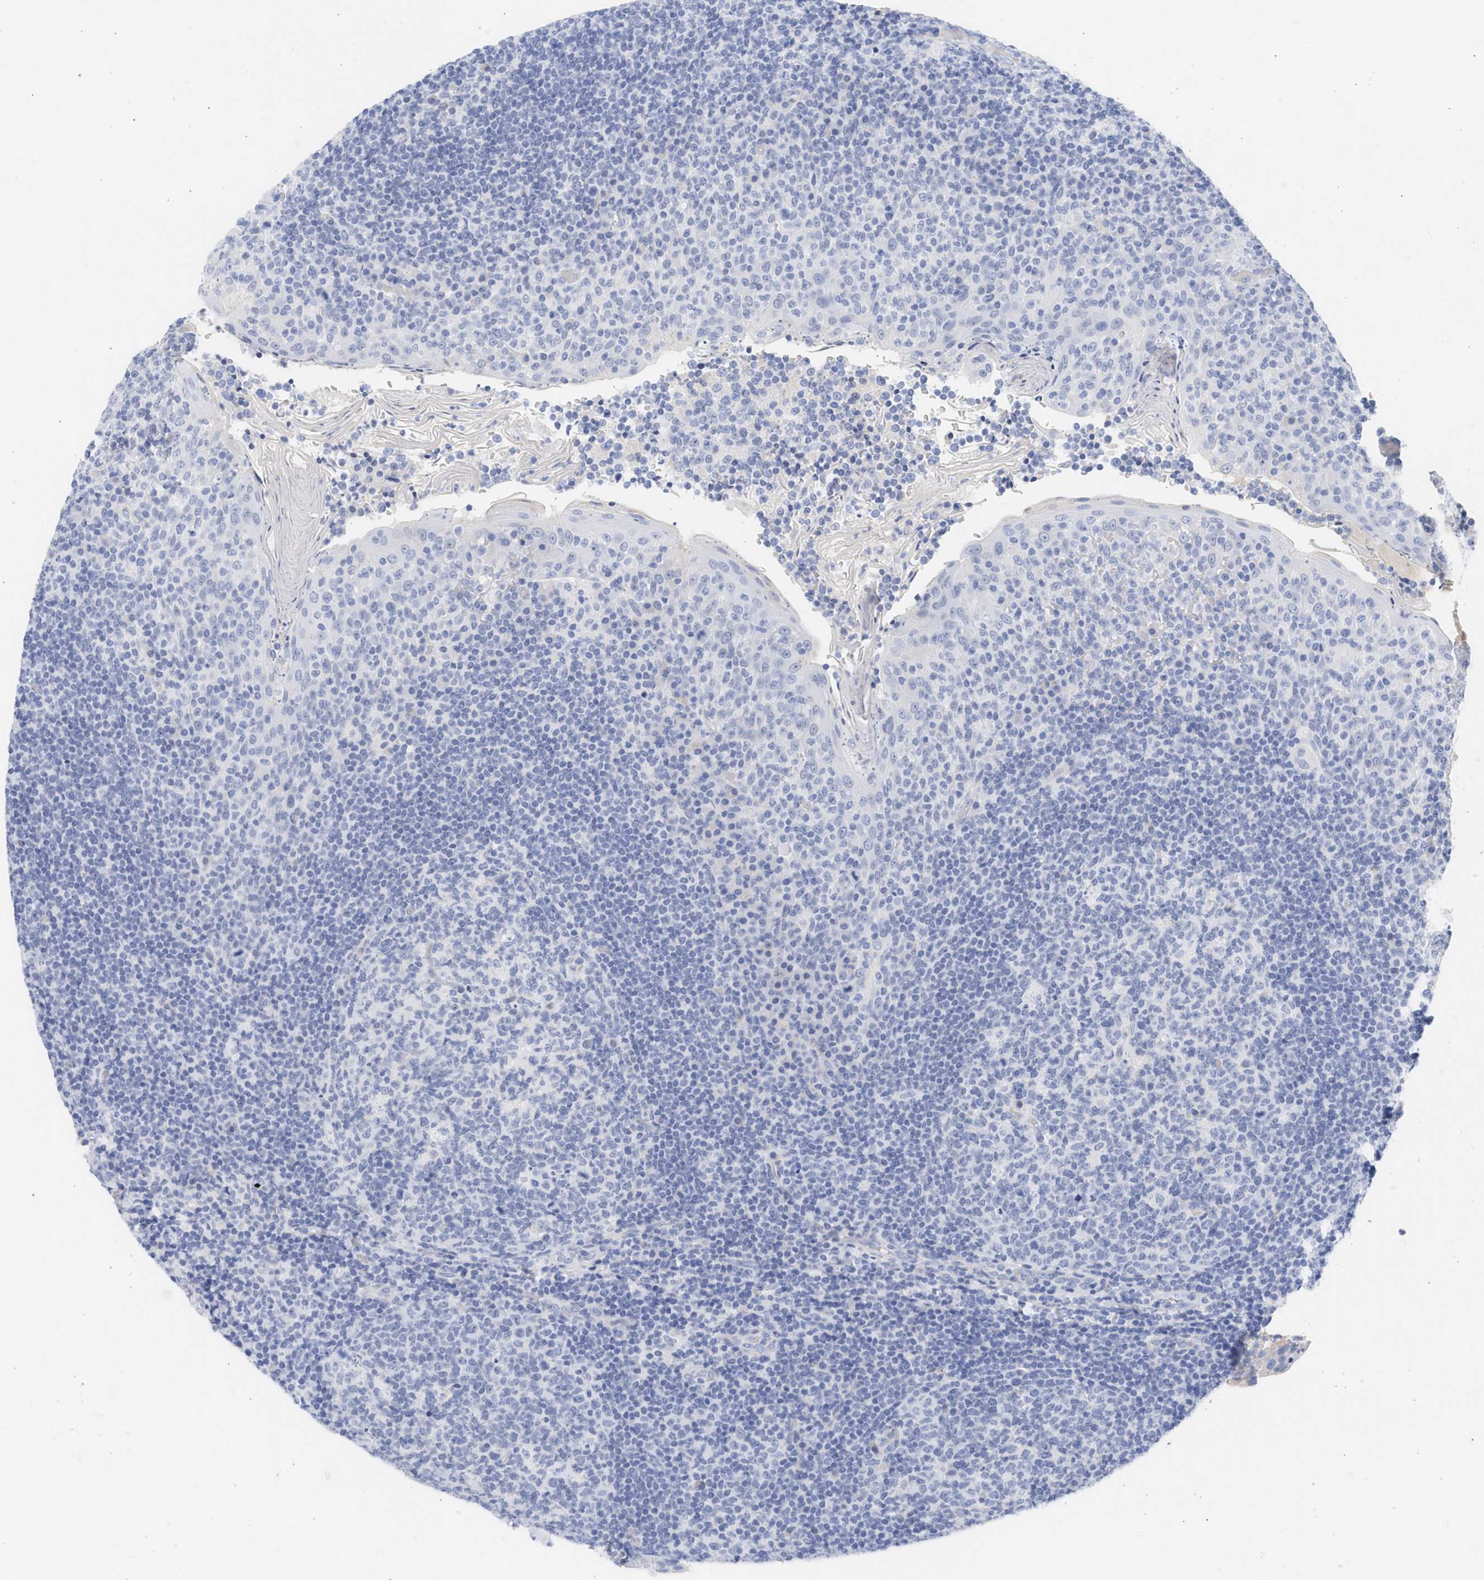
{"staining": {"intensity": "negative", "quantity": "none", "location": "none"}, "tissue": "tonsil", "cell_type": "Germinal center cells", "image_type": "normal", "snomed": [{"axis": "morphology", "description": "Normal tissue, NOS"}, {"axis": "topography", "description": "Tonsil"}], "caption": "This micrograph is of benign tonsil stained with immunohistochemistry to label a protein in brown with the nuclei are counter-stained blue. There is no staining in germinal center cells. (DAB (3,3'-diaminobenzidine) IHC, high magnification).", "gene": "SPATA3", "patient": {"sex": "female", "age": 19}}